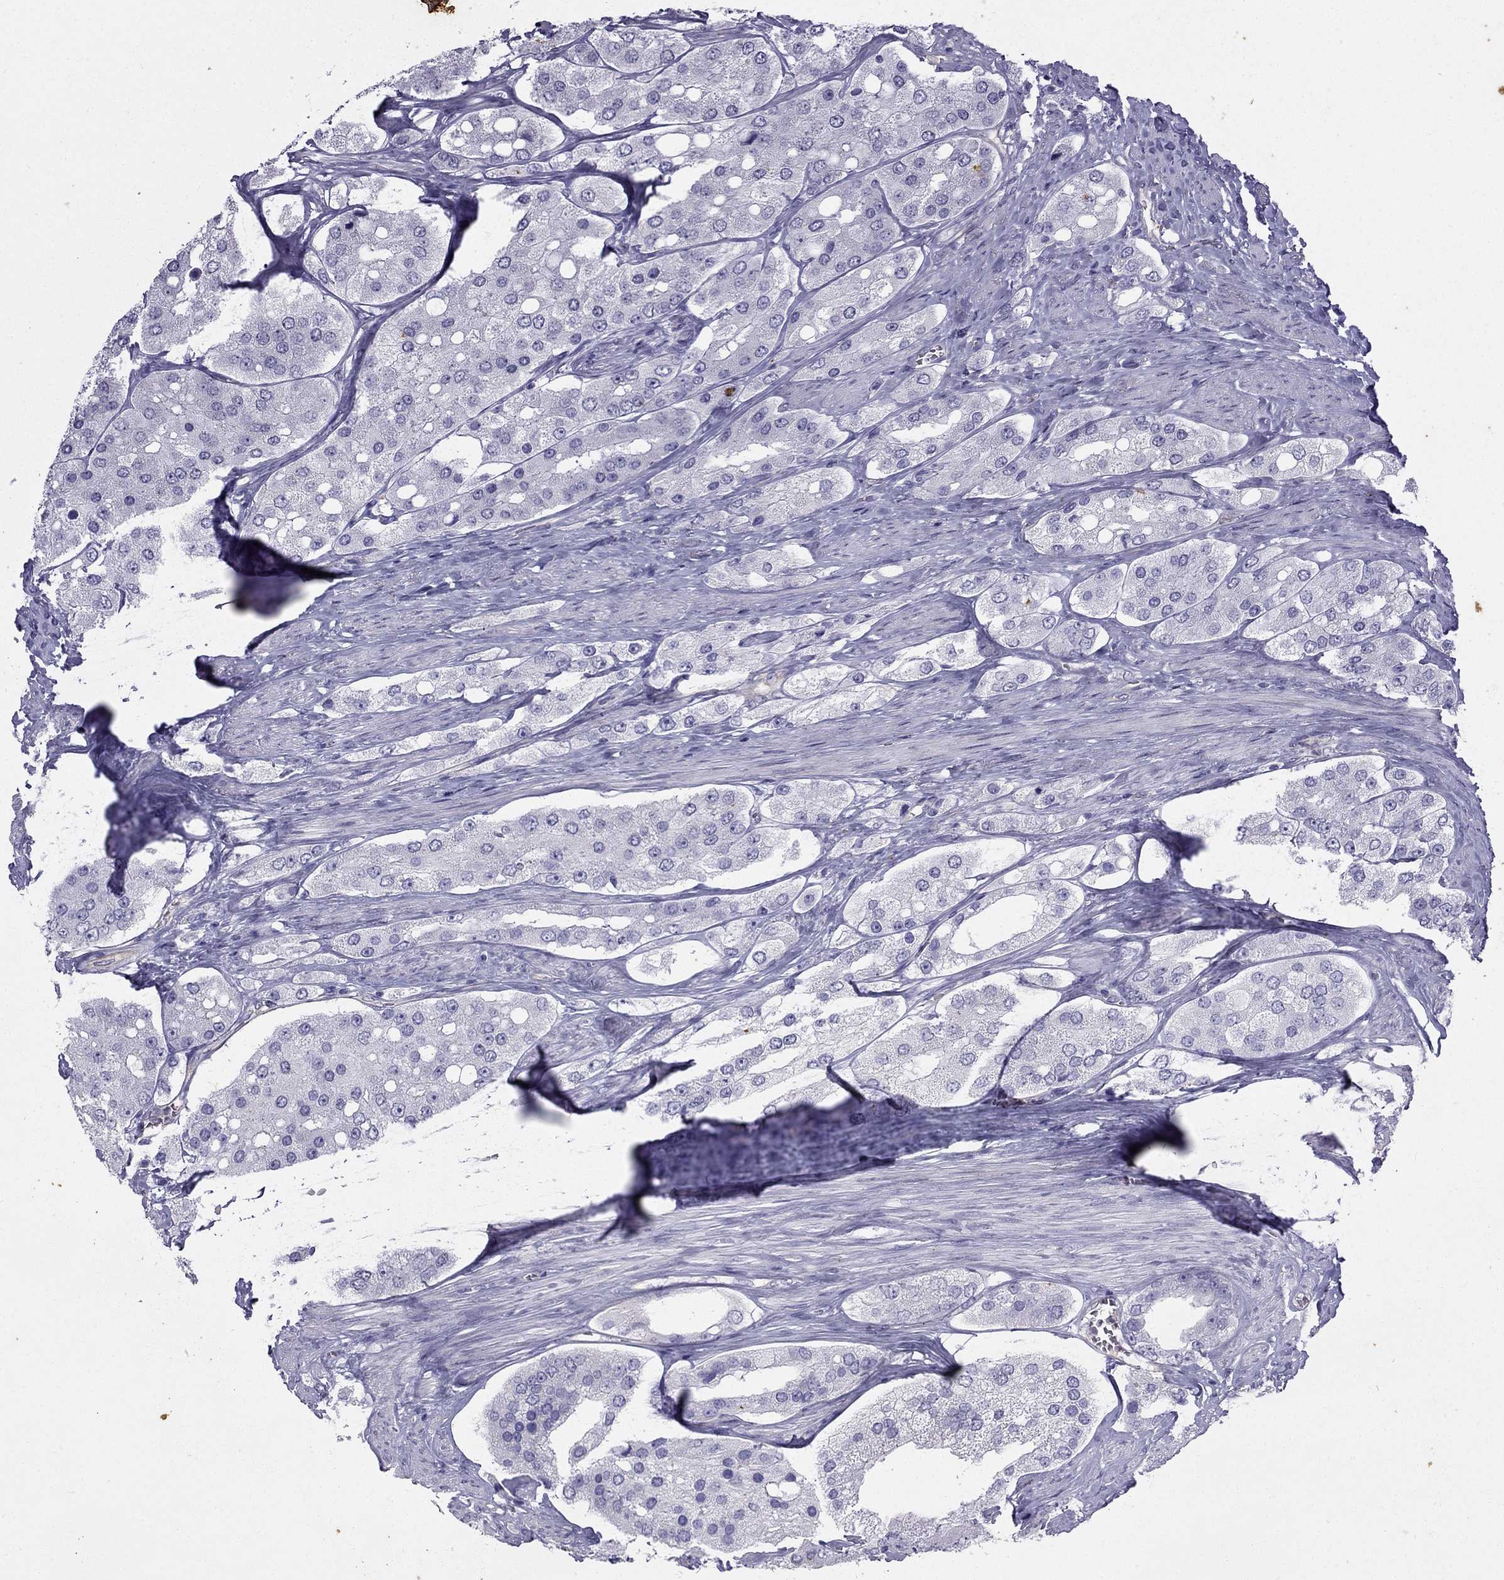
{"staining": {"intensity": "negative", "quantity": "none", "location": "none"}, "tissue": "prostate cancer", "cell_type": "Tumor cells", "image_type": "cancer", "snomed": [{"axis": "morphology", "description": "Adenocarcinoma, Low grade"}, {"axis": "topography", "description": "Prostate"}], "caption": "This is an immunohistochemistry photomicrograph of human adenocarcinoma (low-grade) (prostate). There is no staining in tumor cells.", "gene": "GJA8", "patient": {"sex": "male", "age": 69}}